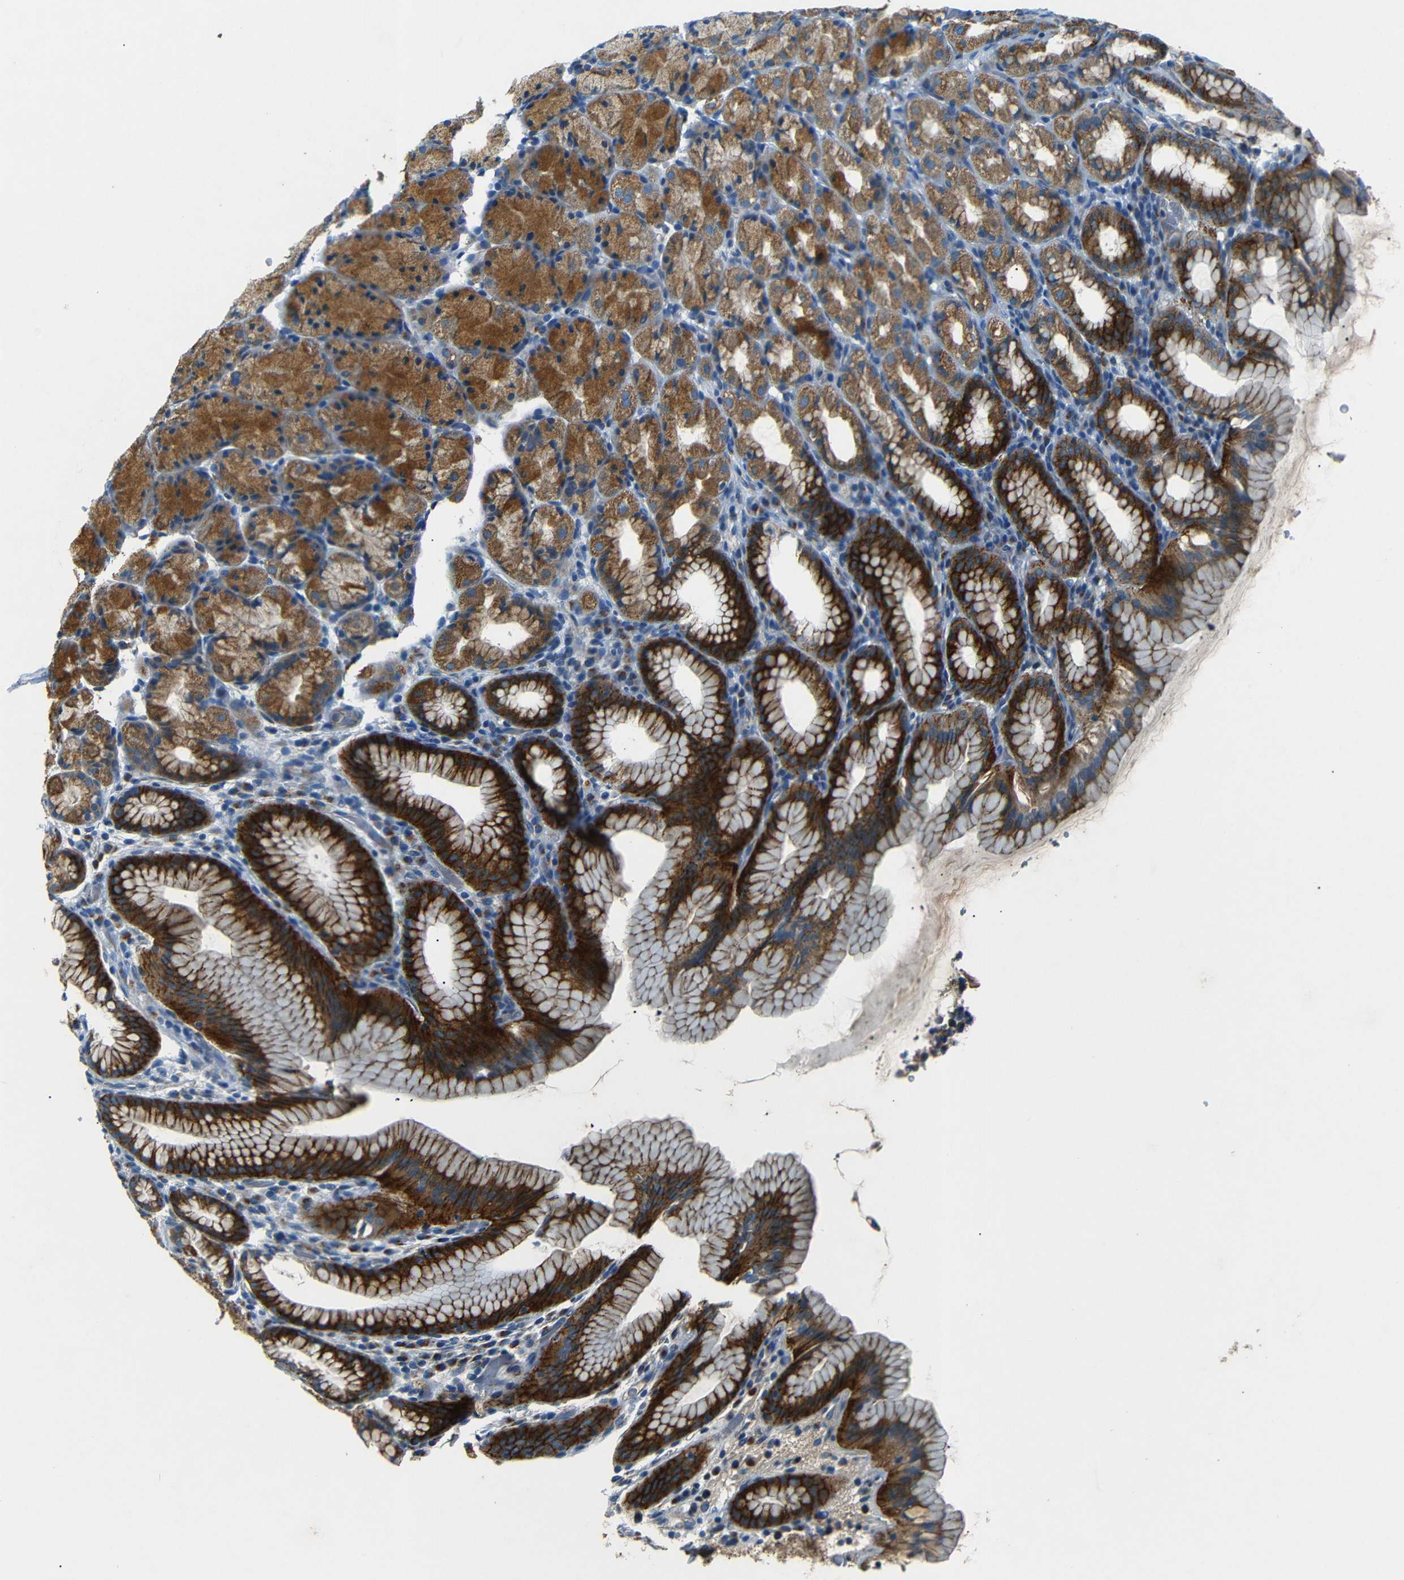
{"staining": {"intensity": "strong", "quantity": ">75%", "location": "cytoplasmic/membranous"}, "tissue": "stomach", "cell_type": "Glandular cells", "image_type": "normal", "snomed": [{"axis": "morphology", "description": "Normal tissue, NOS"}, {"axis": "topography", "description": "Stomach, upper"}], "caption": "Benign stomach shows strong cytoplasmic/membranous positivity in about >75% of glandular cells.", "gene": "NETO2", "patient": {"sex": "male", "age": 68}}